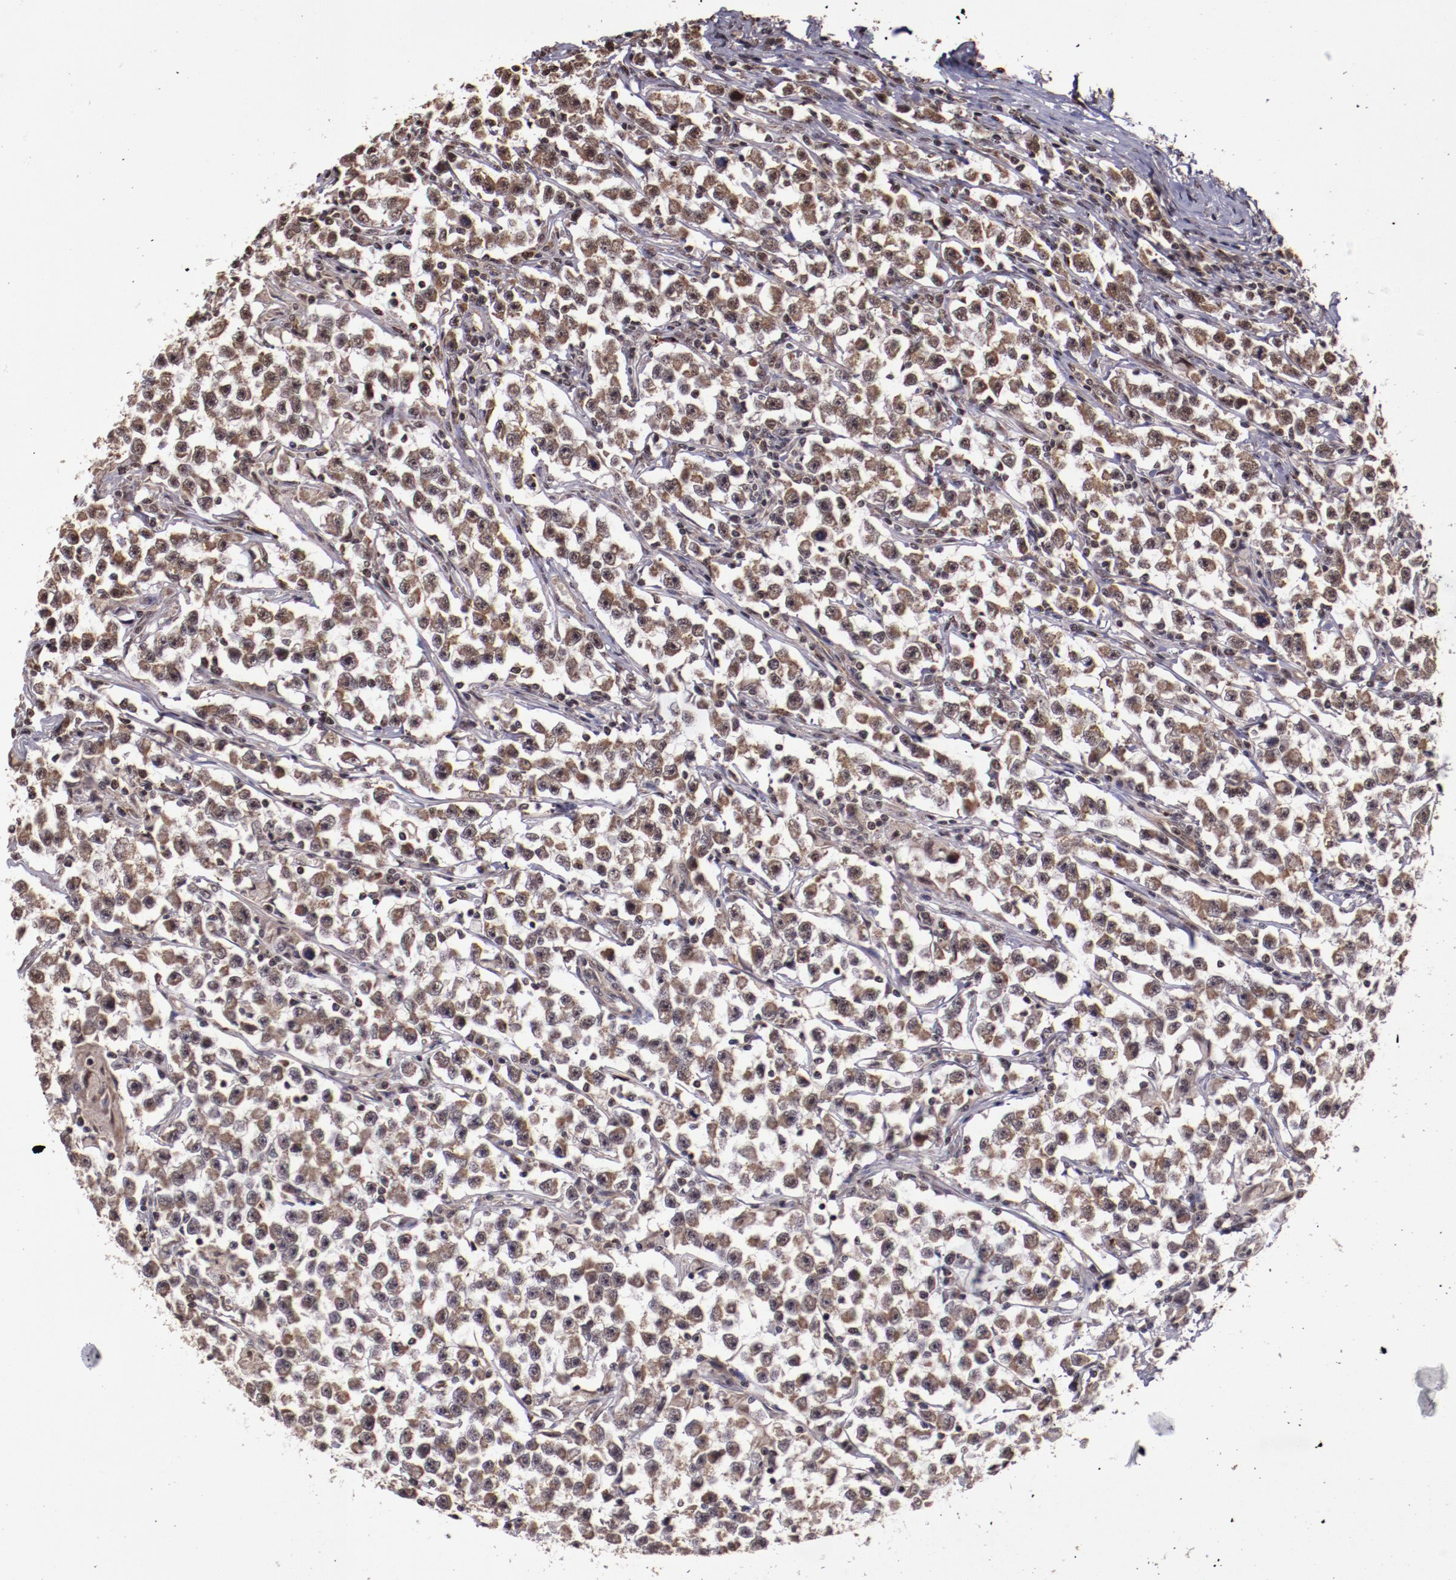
{"staining": {"intensity": "moderate", "quantity": ">75%", "location": "cytoplasmic/membranous,nuclear"}, "tissue": "testis cancer", "cell_type": "Tumor cells", "image_type": "cancer", "snomed": [{"axis": "morphology", "description": "Seminoma, NOS"}, {"axis": "topography", "description": "Testis"}], "caption": "A micrograph of human seminoma (testis) stained for a protein demonstrates moderate cytoplasmic/membranous and nuclear brown staining in tumor cells. The staining was performed using DAB to visualize the protein expression in brown, while the nuclei were stained in blue with hematoxylin (Magnification: 20x).", "gene": "CECR2", "patient": {"sex": "male", "age": 33}}